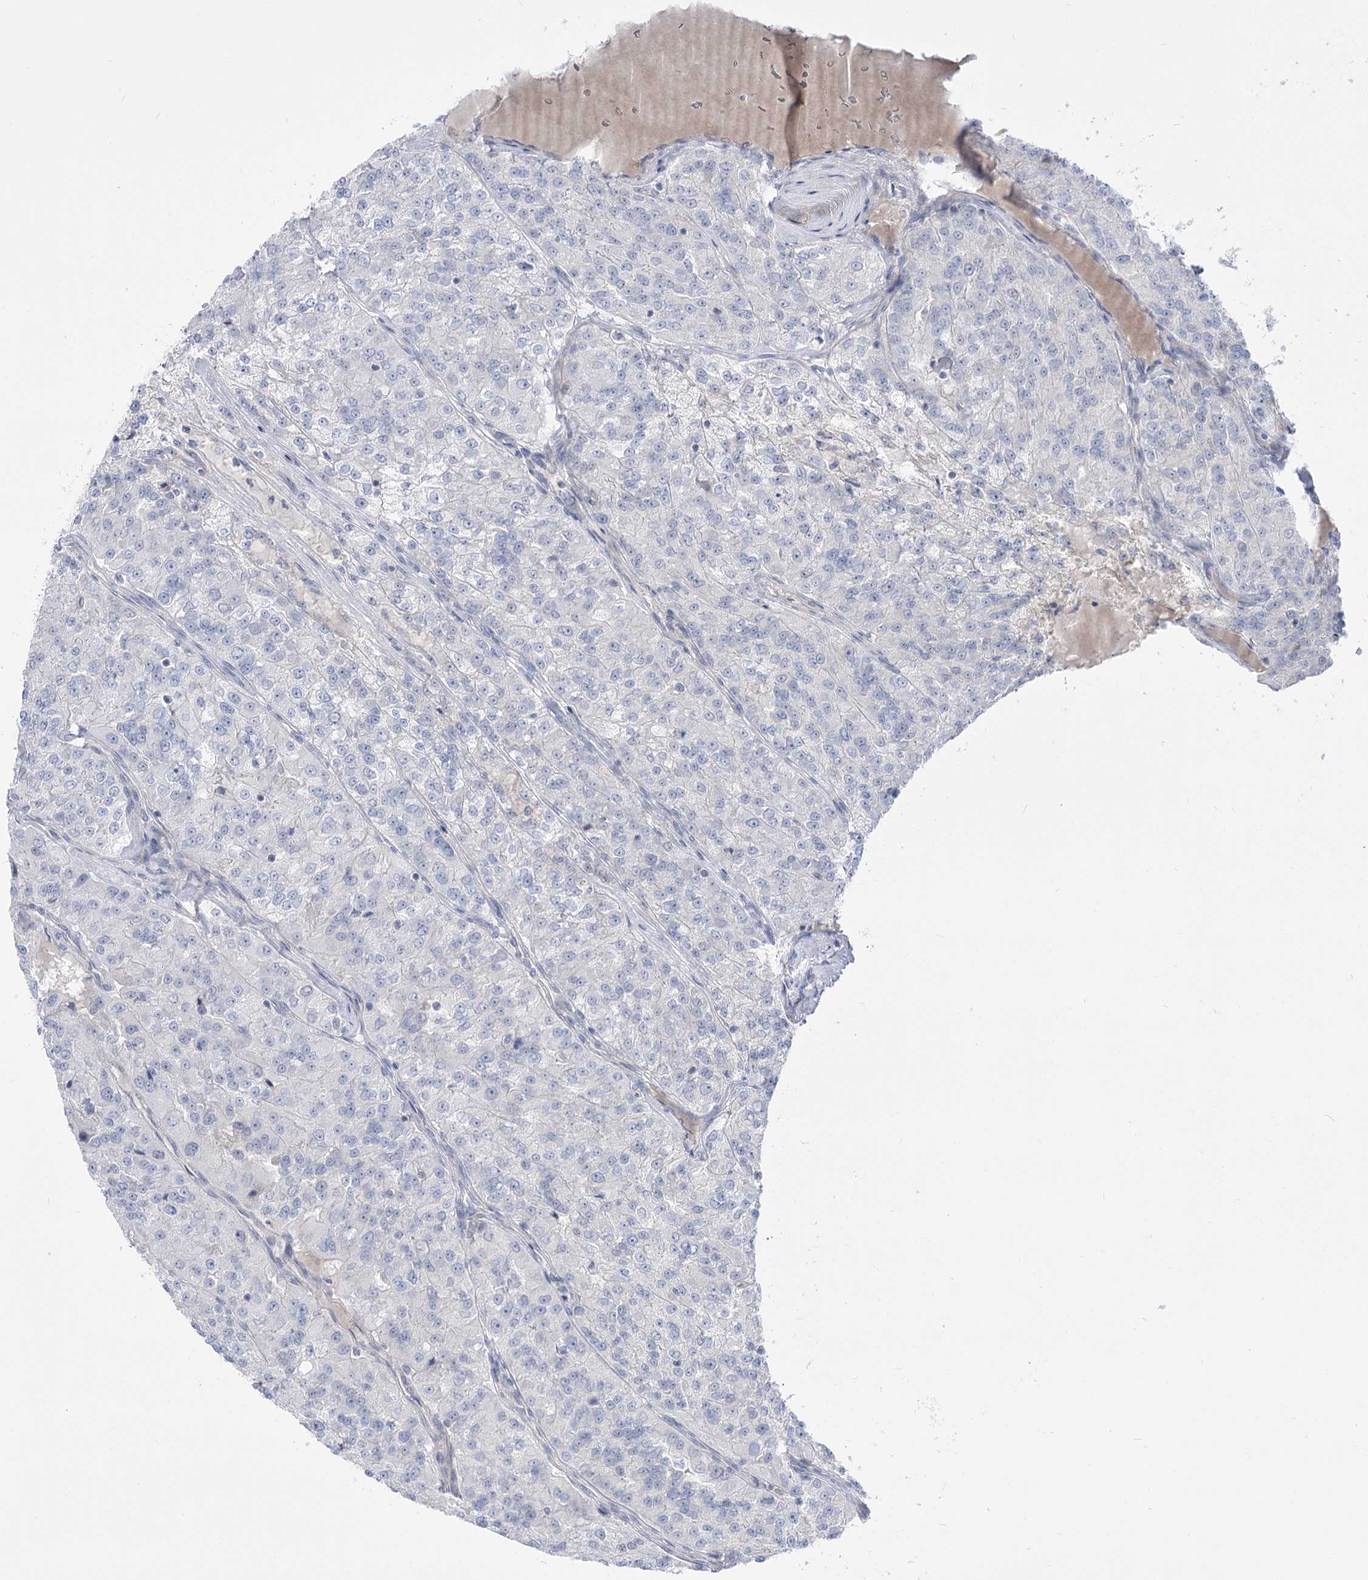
{"staining": {"intensity": "negative", "quantity": "none", "location": "none"}, "tissue": "renal cancer", "cell_type": "Tumor cells", "image_type": "cancer", "snomed": [{"axis": "morphology", "description": "Adenocarcinoma, NOS"}, {"axis": "topography", "description": "Kidney"}], "caption": "IHC image of neoplastic tissue: renal cancer (adenocarcinoma) stained with DAB (3,3'-diaminobenzidine) reveals no significant protein positivity in tumor cells.", "gene": "HELT", "patient": {"sex": "female", "age": 63}}